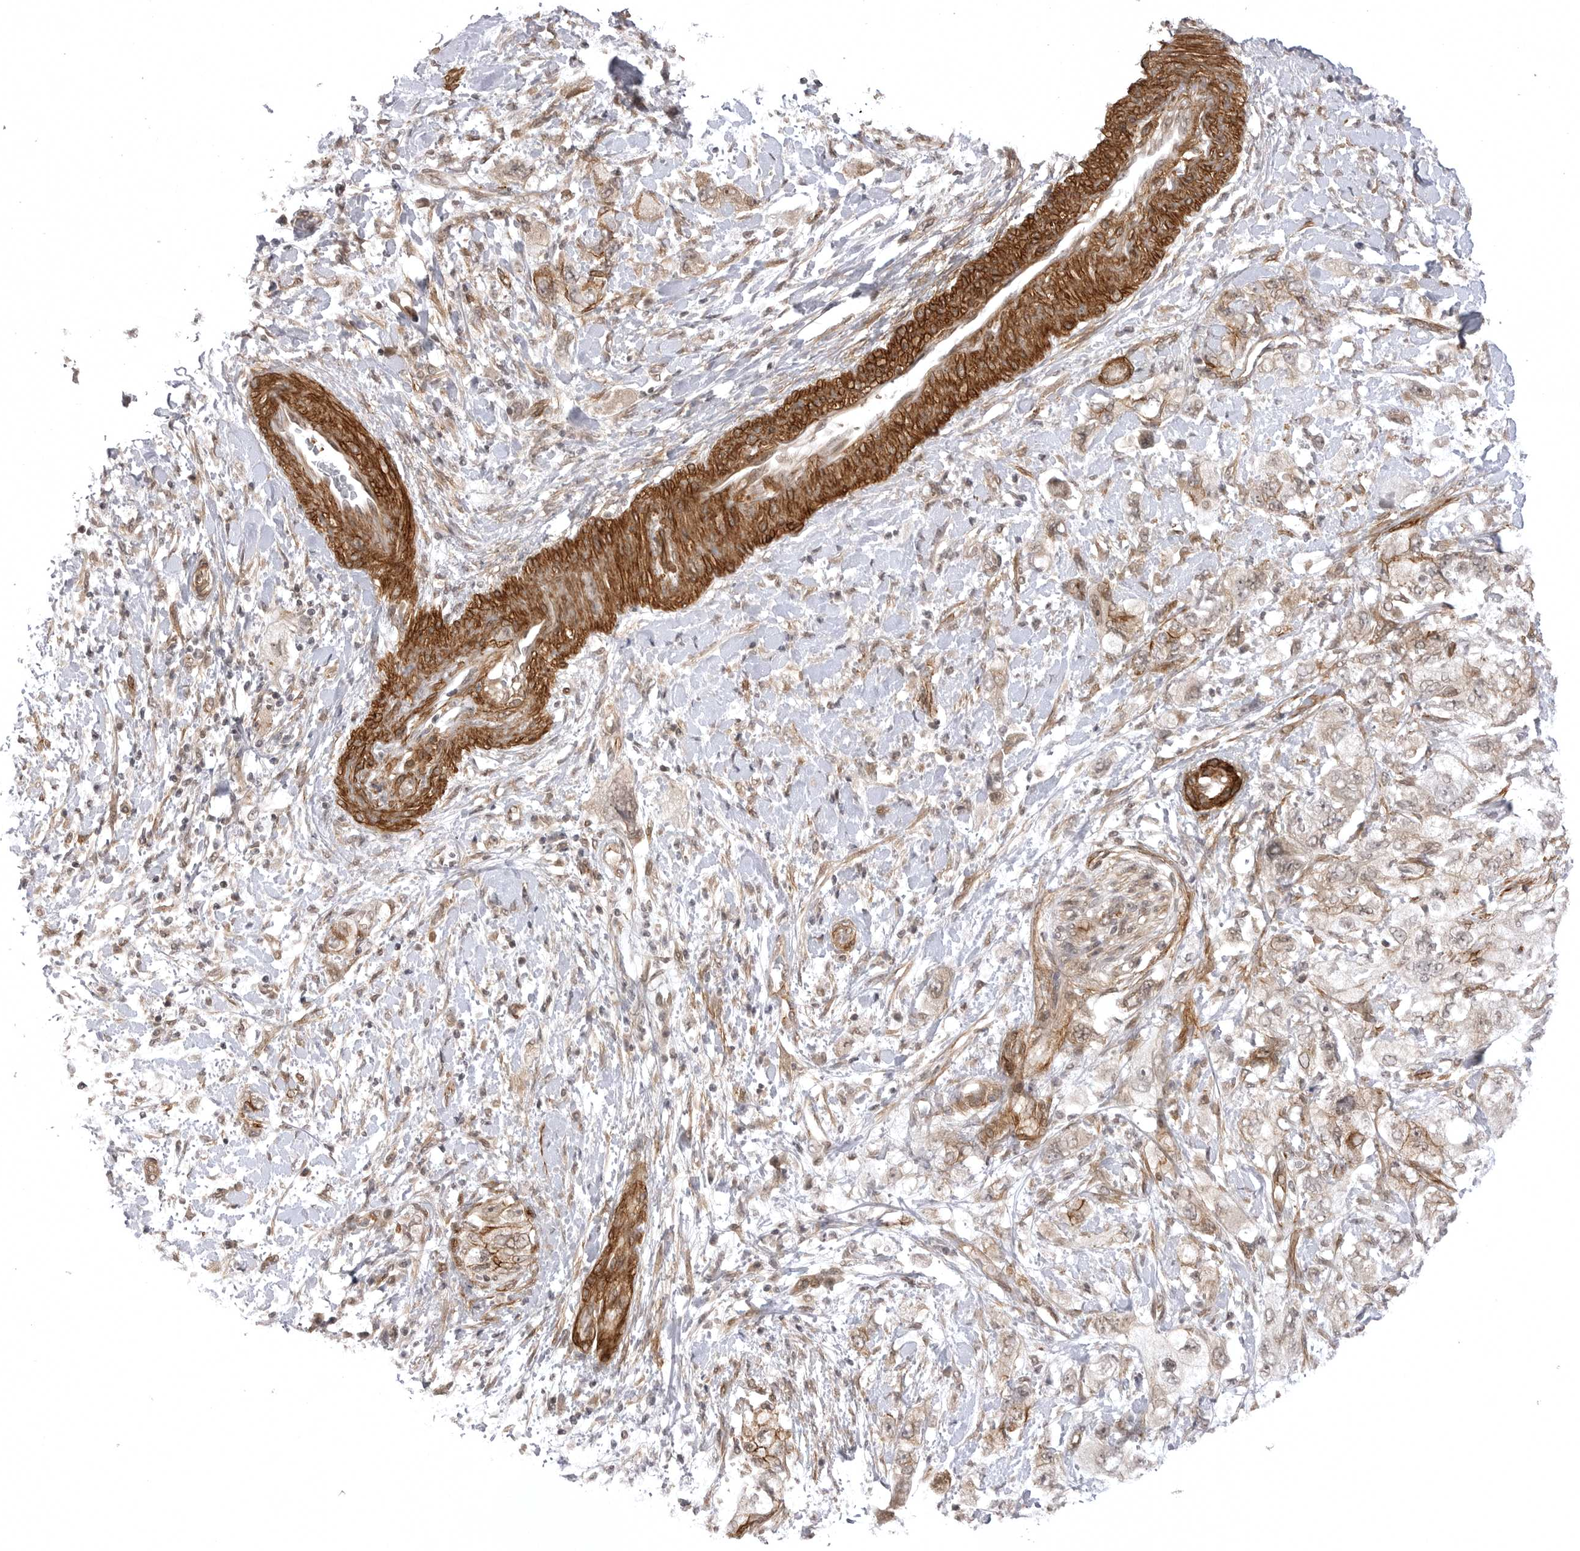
{"staining": {"intensity": "moderate", "quantity": "25%-75%", "location": "cytoplasmic/membranous"}, "tissue": "pancreatic cancer", "cell_type": "Tumor cells", "image_type": "cancer", "snomed": [{"axis": "morphology", "description": "Adenocarcinoma, NOS"}, {"axis": "topography", "description": "Pancreas"}], "caption": "Moderate cytoplasmic/membranous protein expression is appreciated in about 25%-75% of tumor cells in pancreatic cancer.", "gene": "SORBS1", "patient": {"sex": "female", "age": 73}}